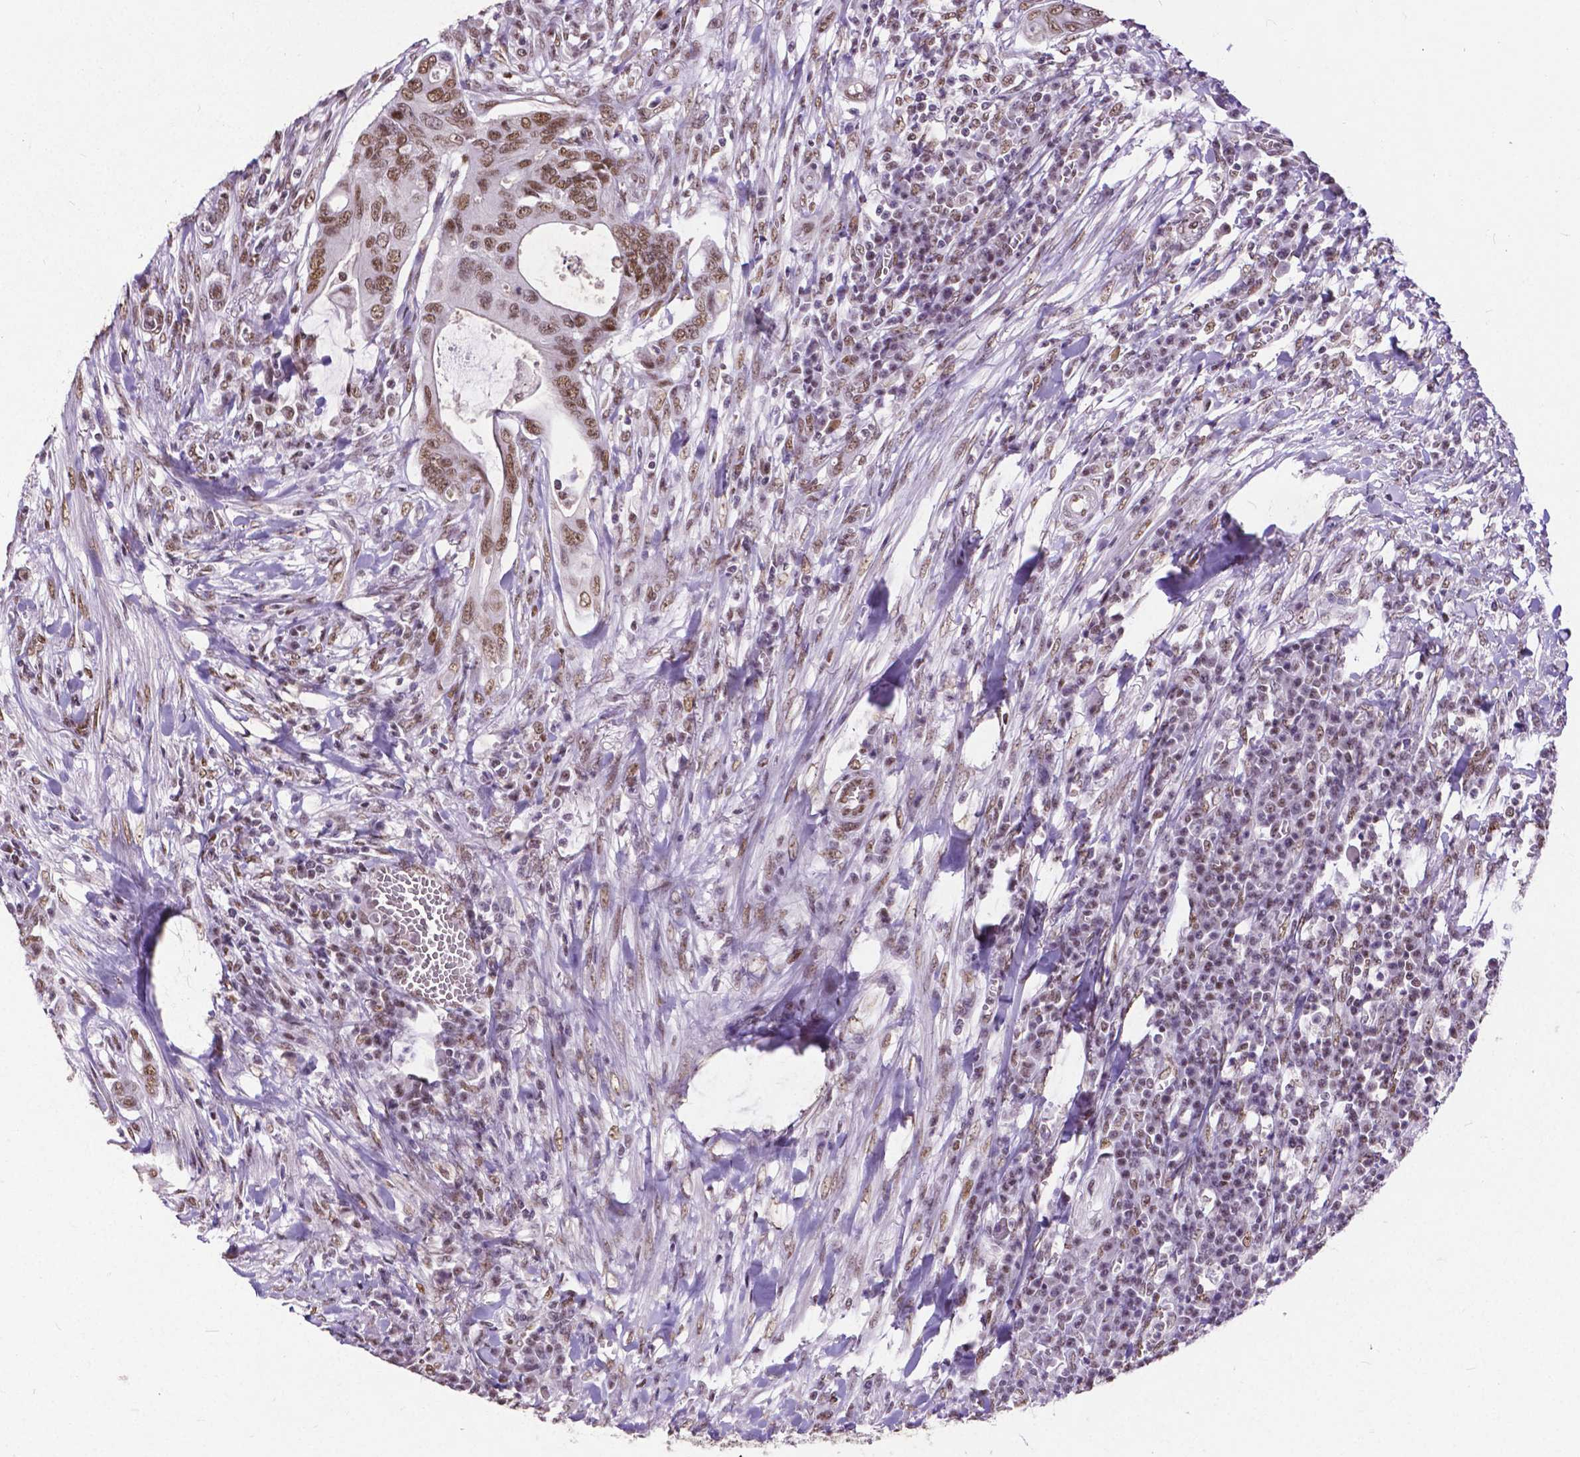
{"staining": {"intensity": "moderate", "quantity": ">75%", "location": "nuclear"}, "tissue": "colorectal cancer", "cell_type": "Tumor cells", "image_type": "cancer", "snomed": [{"axis": "morphology", "description": "Adenocarcinoma, NOS"}, {"axis": "topography", "description": "Colon"}], "caption": "Protein expression analysis of human colorectal adenocarcinoma reveals moderate nuclear positivity in approximately >75% of tumor cells.", "gene": "ATRX", "patient": {"sex": "male", "age": 65}}